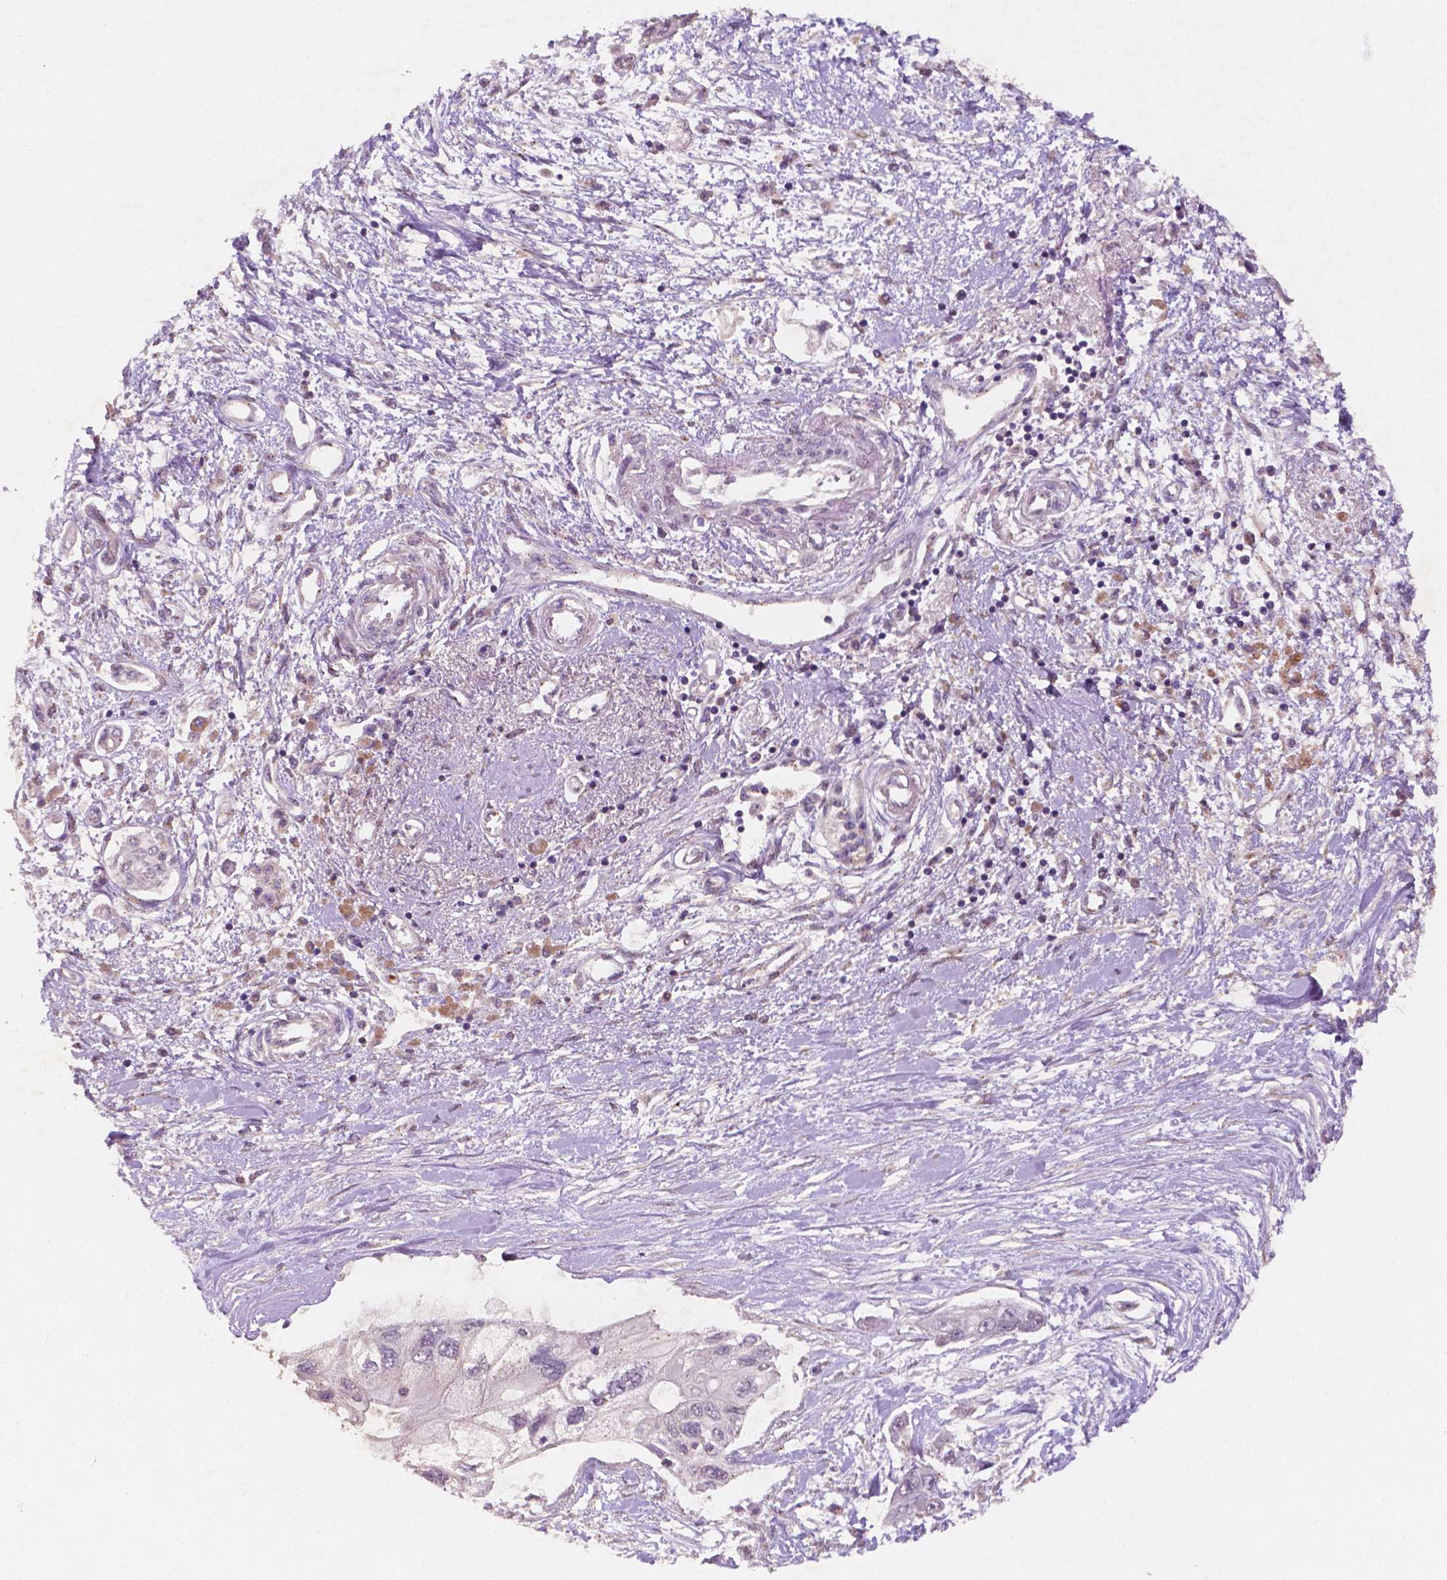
{"staining": {"intensity": "weak", "quantity": "<25%", "location": "cytoplasmic/membranous"}, "tissue": "pancreatic cancer", "cell_type": "Tumor cells", "image_type": "cancer", "snomed": [{"axis": "morphology", "description": "Adenocarcinoma, NOS"}, {"axis": "topography", "description": "Pancreas"}], "caption": "This is a photomicrograph of immunohistochemistry staining of pancreatic cancer, which shows no positivity in tumor cells. The staining is performed using DAB (3,3'-diaminobenzidine) brown chromogen with nuclei counter-stained in using hematoxylin.", "gene": "CHPT1", "patient": {"sex": "female", "age": 77}}